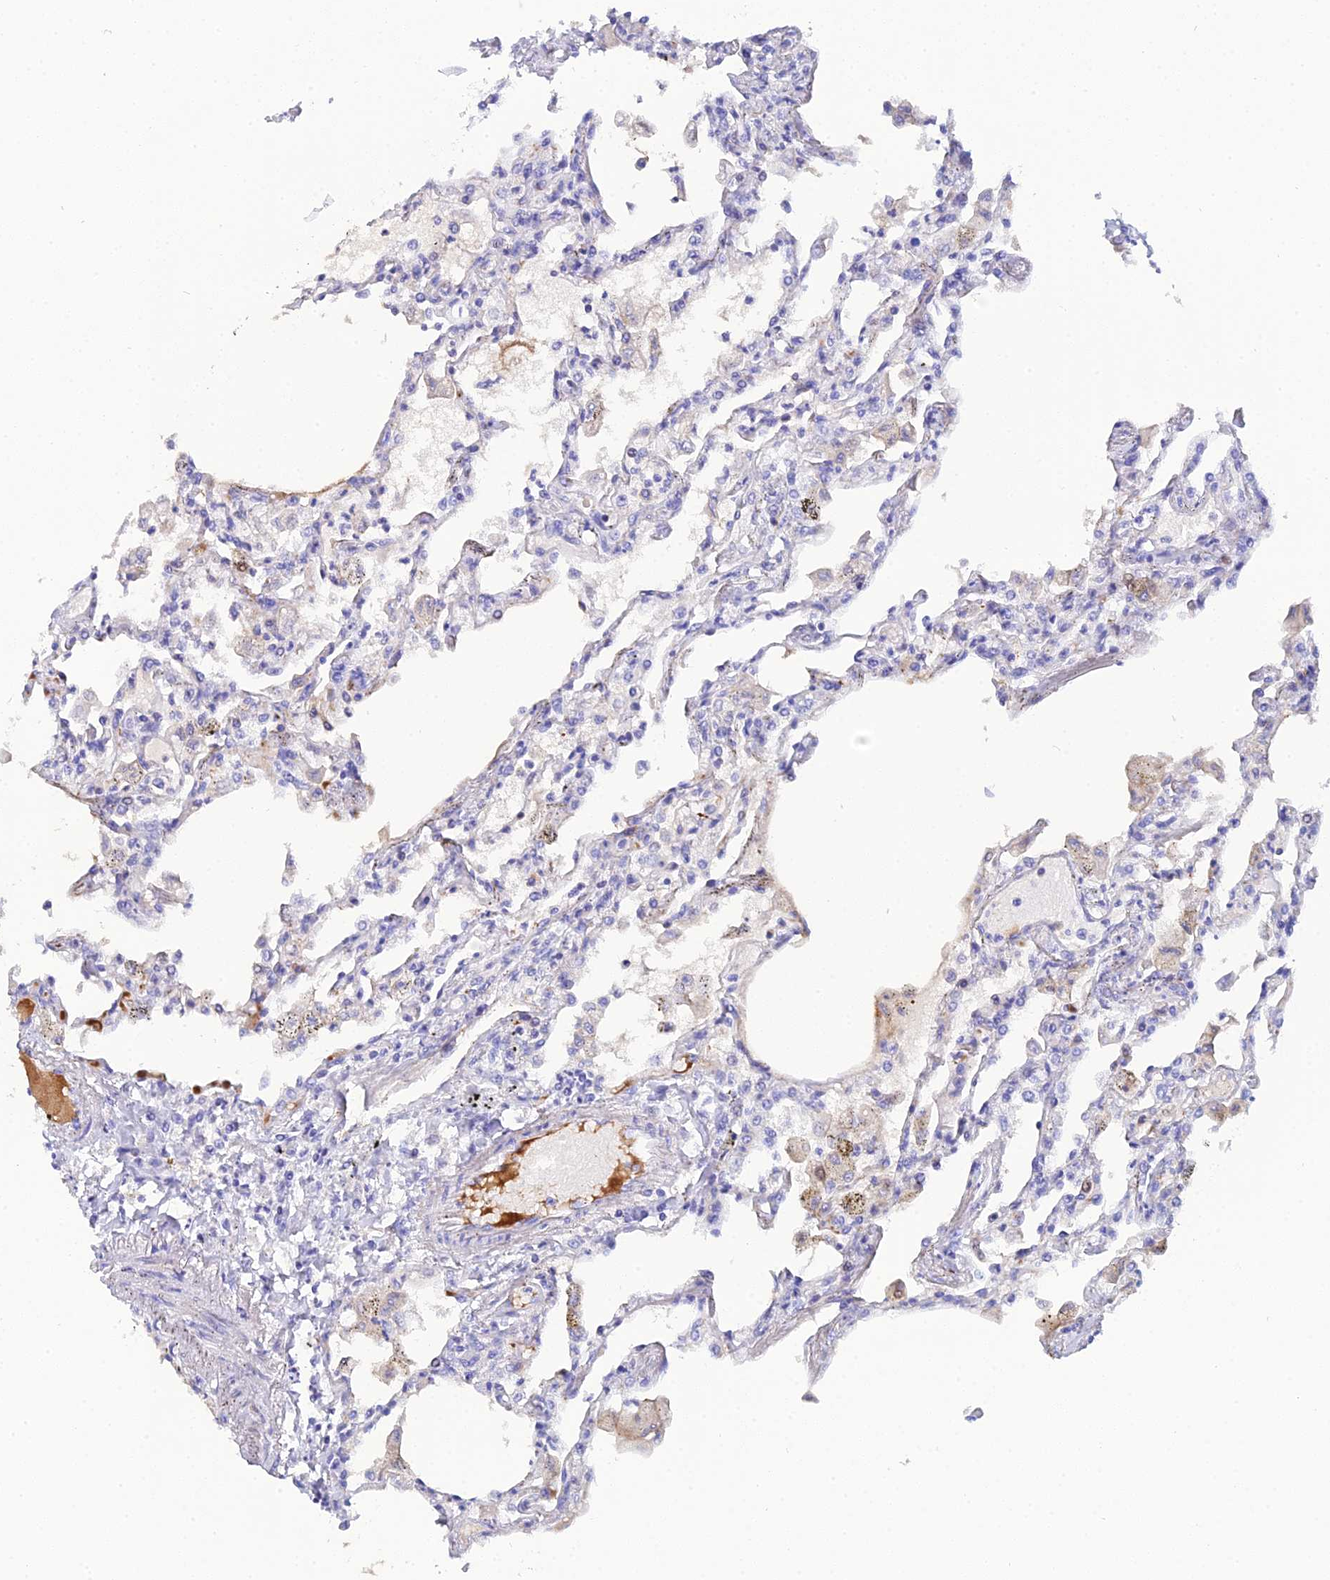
{"staining": {"intensity": "negative", "quantity": "none", "location": "none"}, "tissue": "lung", "cell_type": "Alveolar cells", "image_type": "normal", "snomed": [{"axis": "morphology", "description": "Normal tissue, NOS"}, {"axis": "topography", "description": "Bronchus"}, {"axis": "topography", "description": "Lung"}], "caption": "IHC photomicrograph of unremarkable human lung stained for a protein (brown), which exhibits no positivity in alveolar cells.", "gene": "CELA3A", "patient": {"sex": "female", "age": 49}}